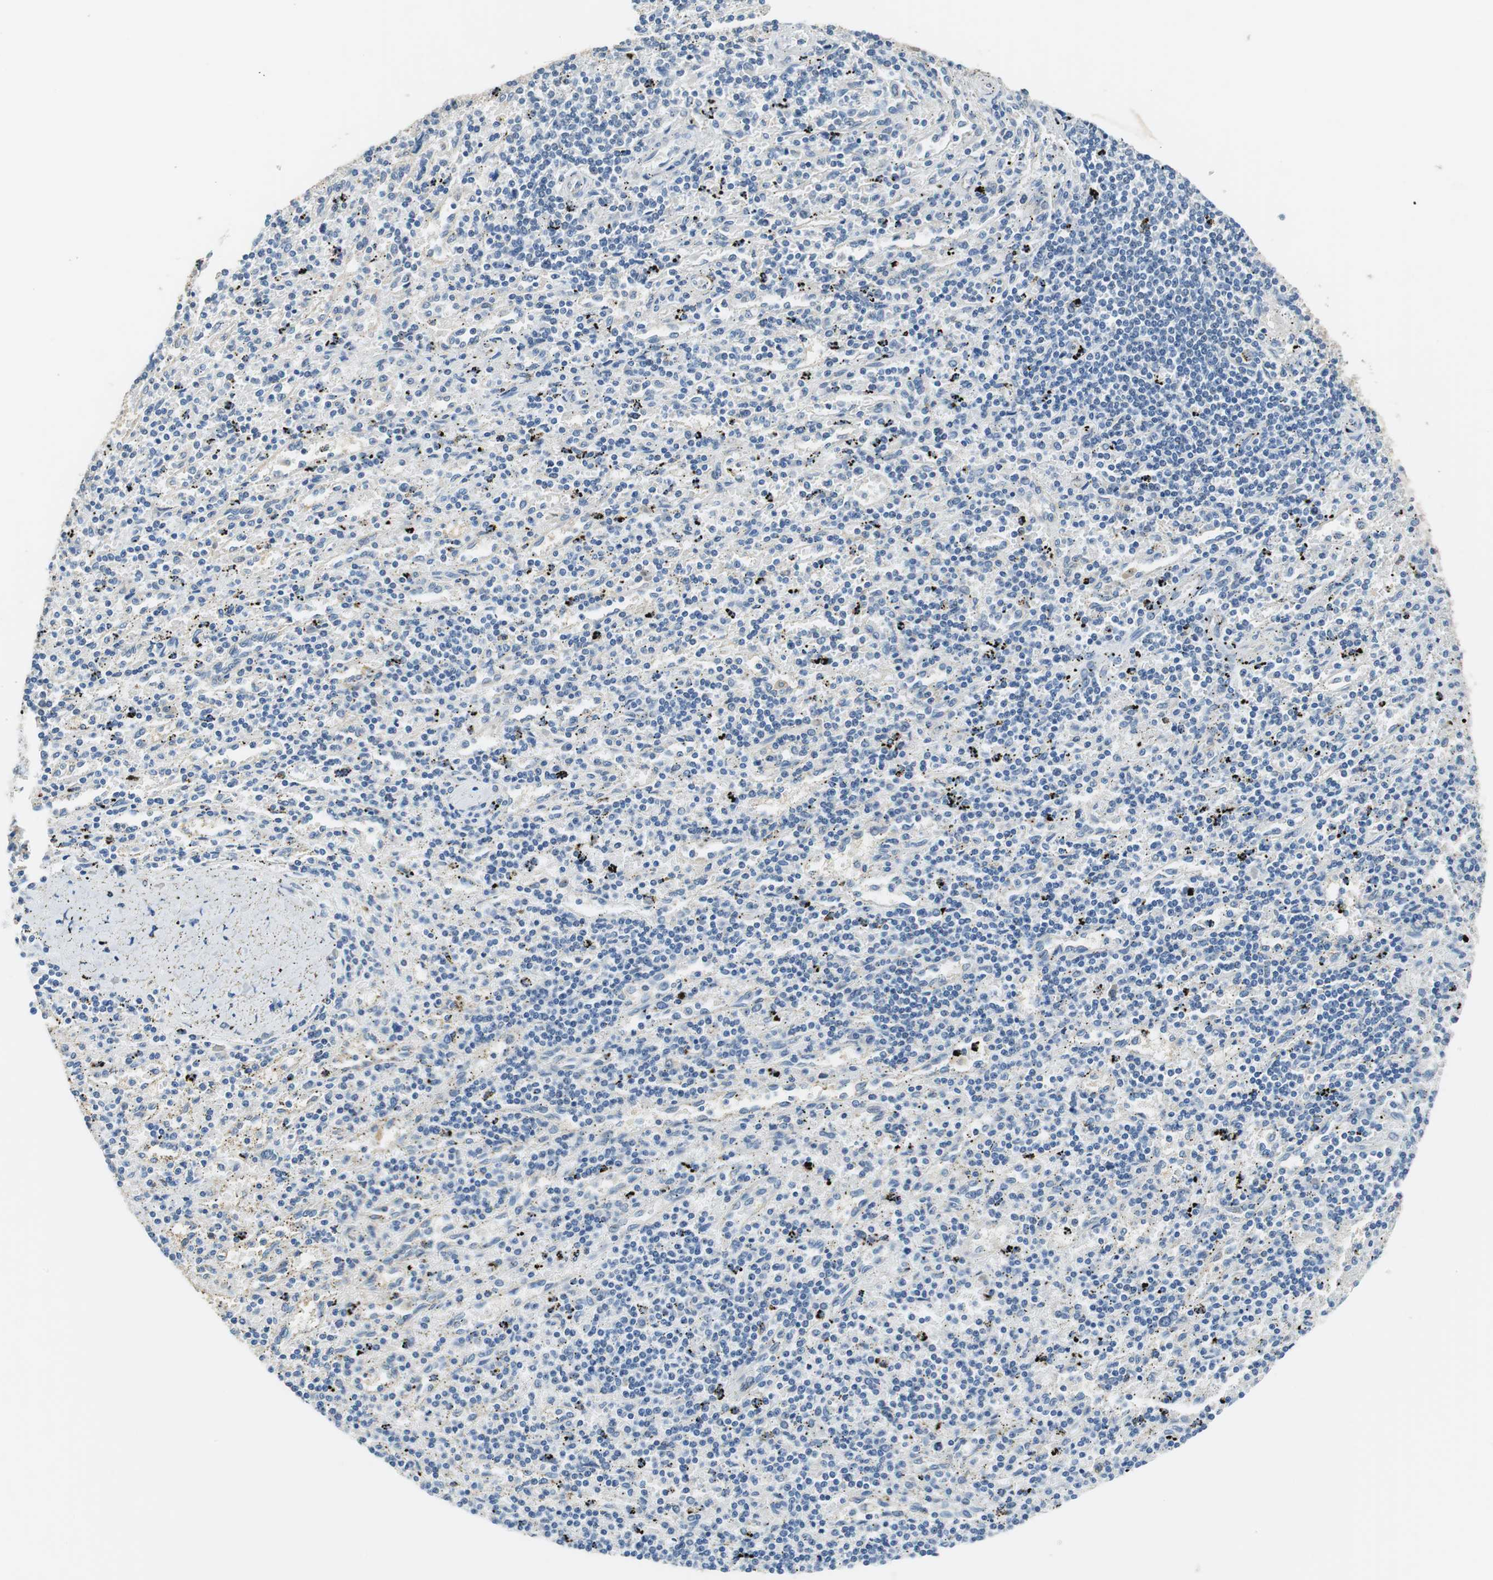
{"staining": {"intensity": "negative", "quantity": "none", "location": "none"}, "tissue": "lymphoma", "cell_type": "Tumor cells", "image_type": "cancer", "snomed": [{"axis": "morphology", "description": "Malignant lymphoma, non-Hodgkin's type, Low grade"}, {"axis": "topography", "description": "Spleen"}], "caption": "An immunohistochemistry (IHC) image of low-grade malignant lymphoma, non-Hodgkin's type is shown. There is no staining in tumor cells of low-grade malignant lymphoma, non-Hodgkin's type. (Brightfield microscopy of DAB (3,3'-diaminobenzidine) IHC at high magnification).", "gene": "ALDH4A1", "patient": {"sex": "male", "age": 76}}